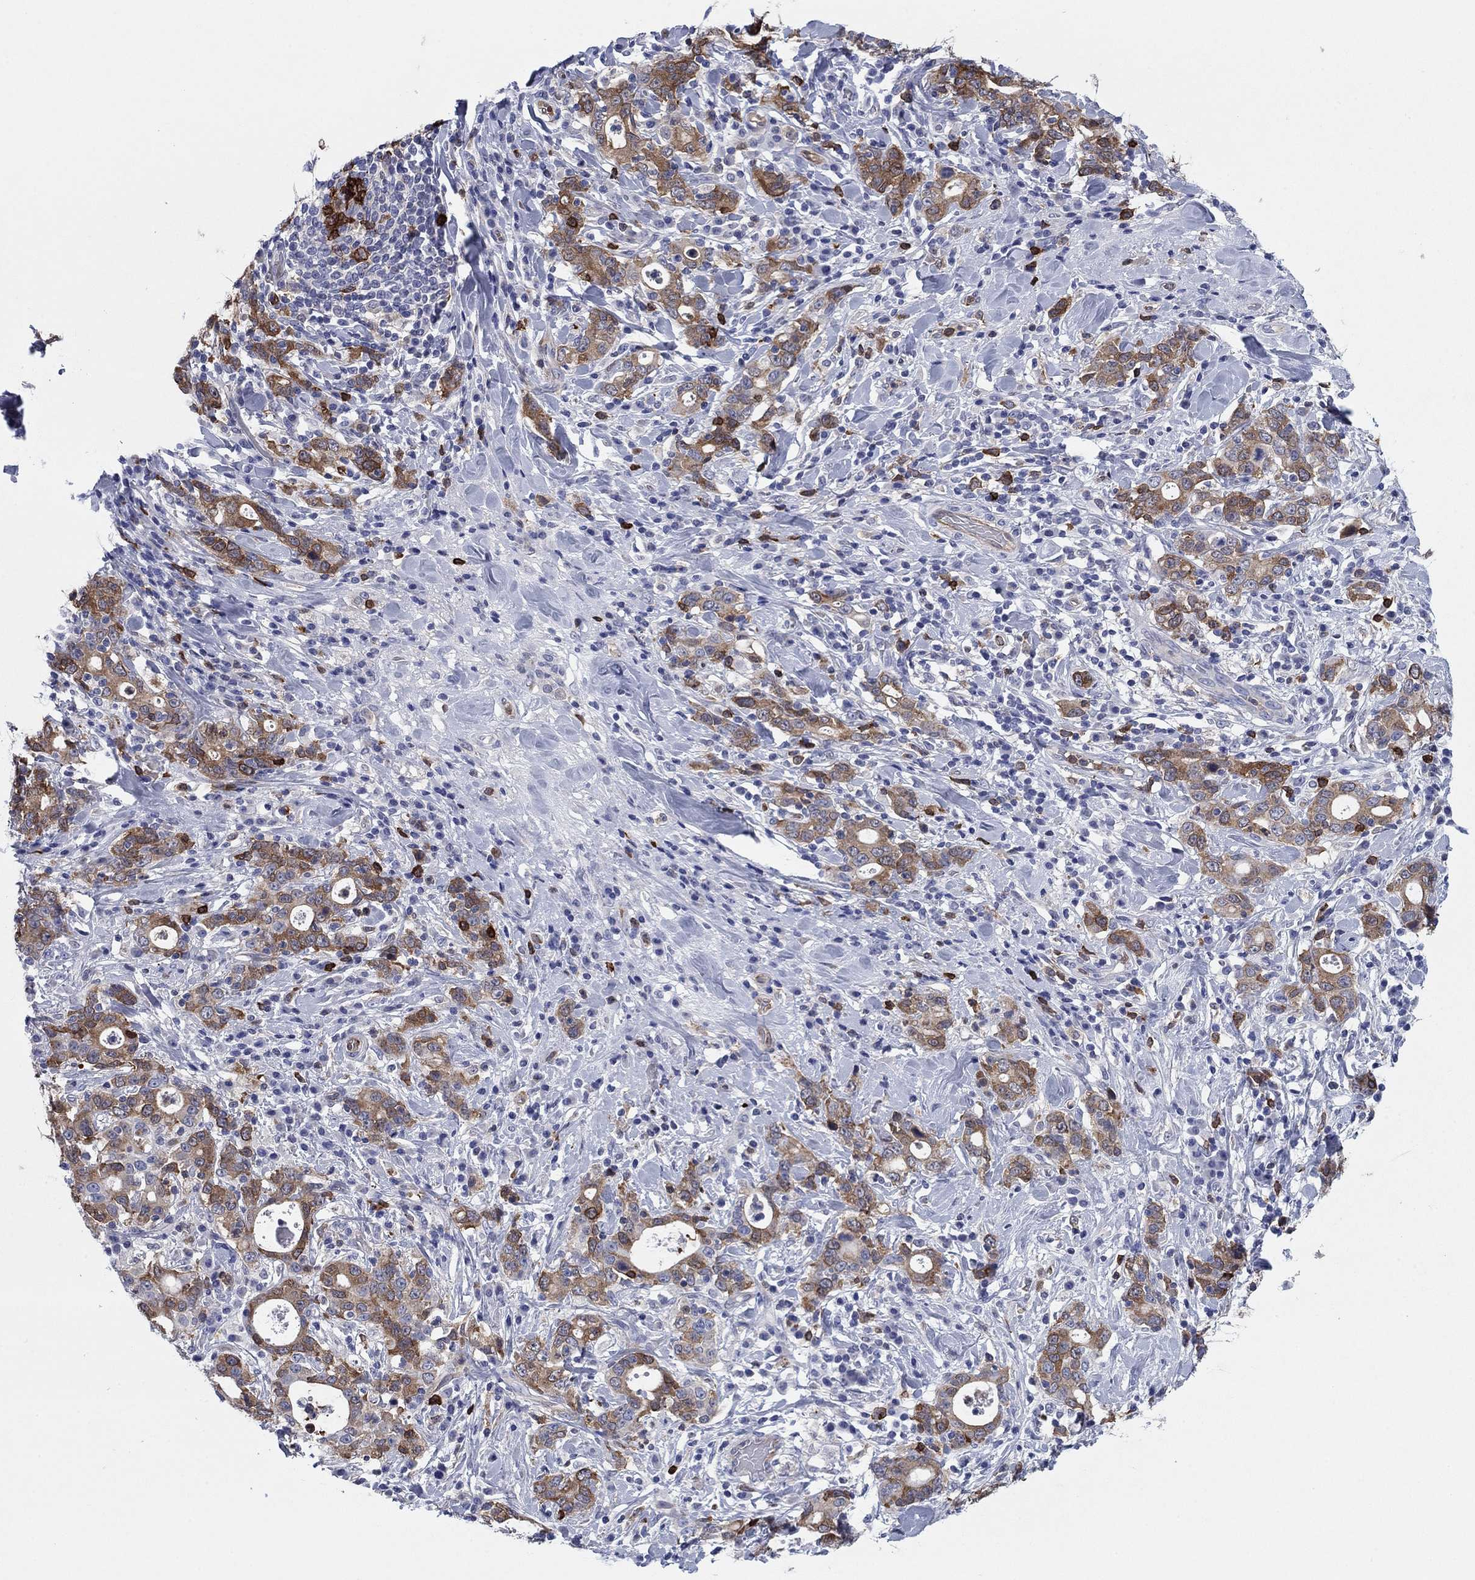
{"staining": {"intensity": "moderate", "quantity": ">75%", "location": "cytoplasmic/membranous"}, "tissue": "stomach cancer", "cell_type": "Tumor cells", "image_type": "cancer", "snomed": [{"axis": "morphology", "description": "Adenocarcinoma, NOS"}, {"axis": "topography", "description": "Stomach"}], "caption": "Tumor cells show medium levels of moderate cytoplasmic/membranous staining in about >75% of cells in human adenocarcinoma (stomach).", "gene": "STMN1", "patient": {"sex": "male", "age": 79}}